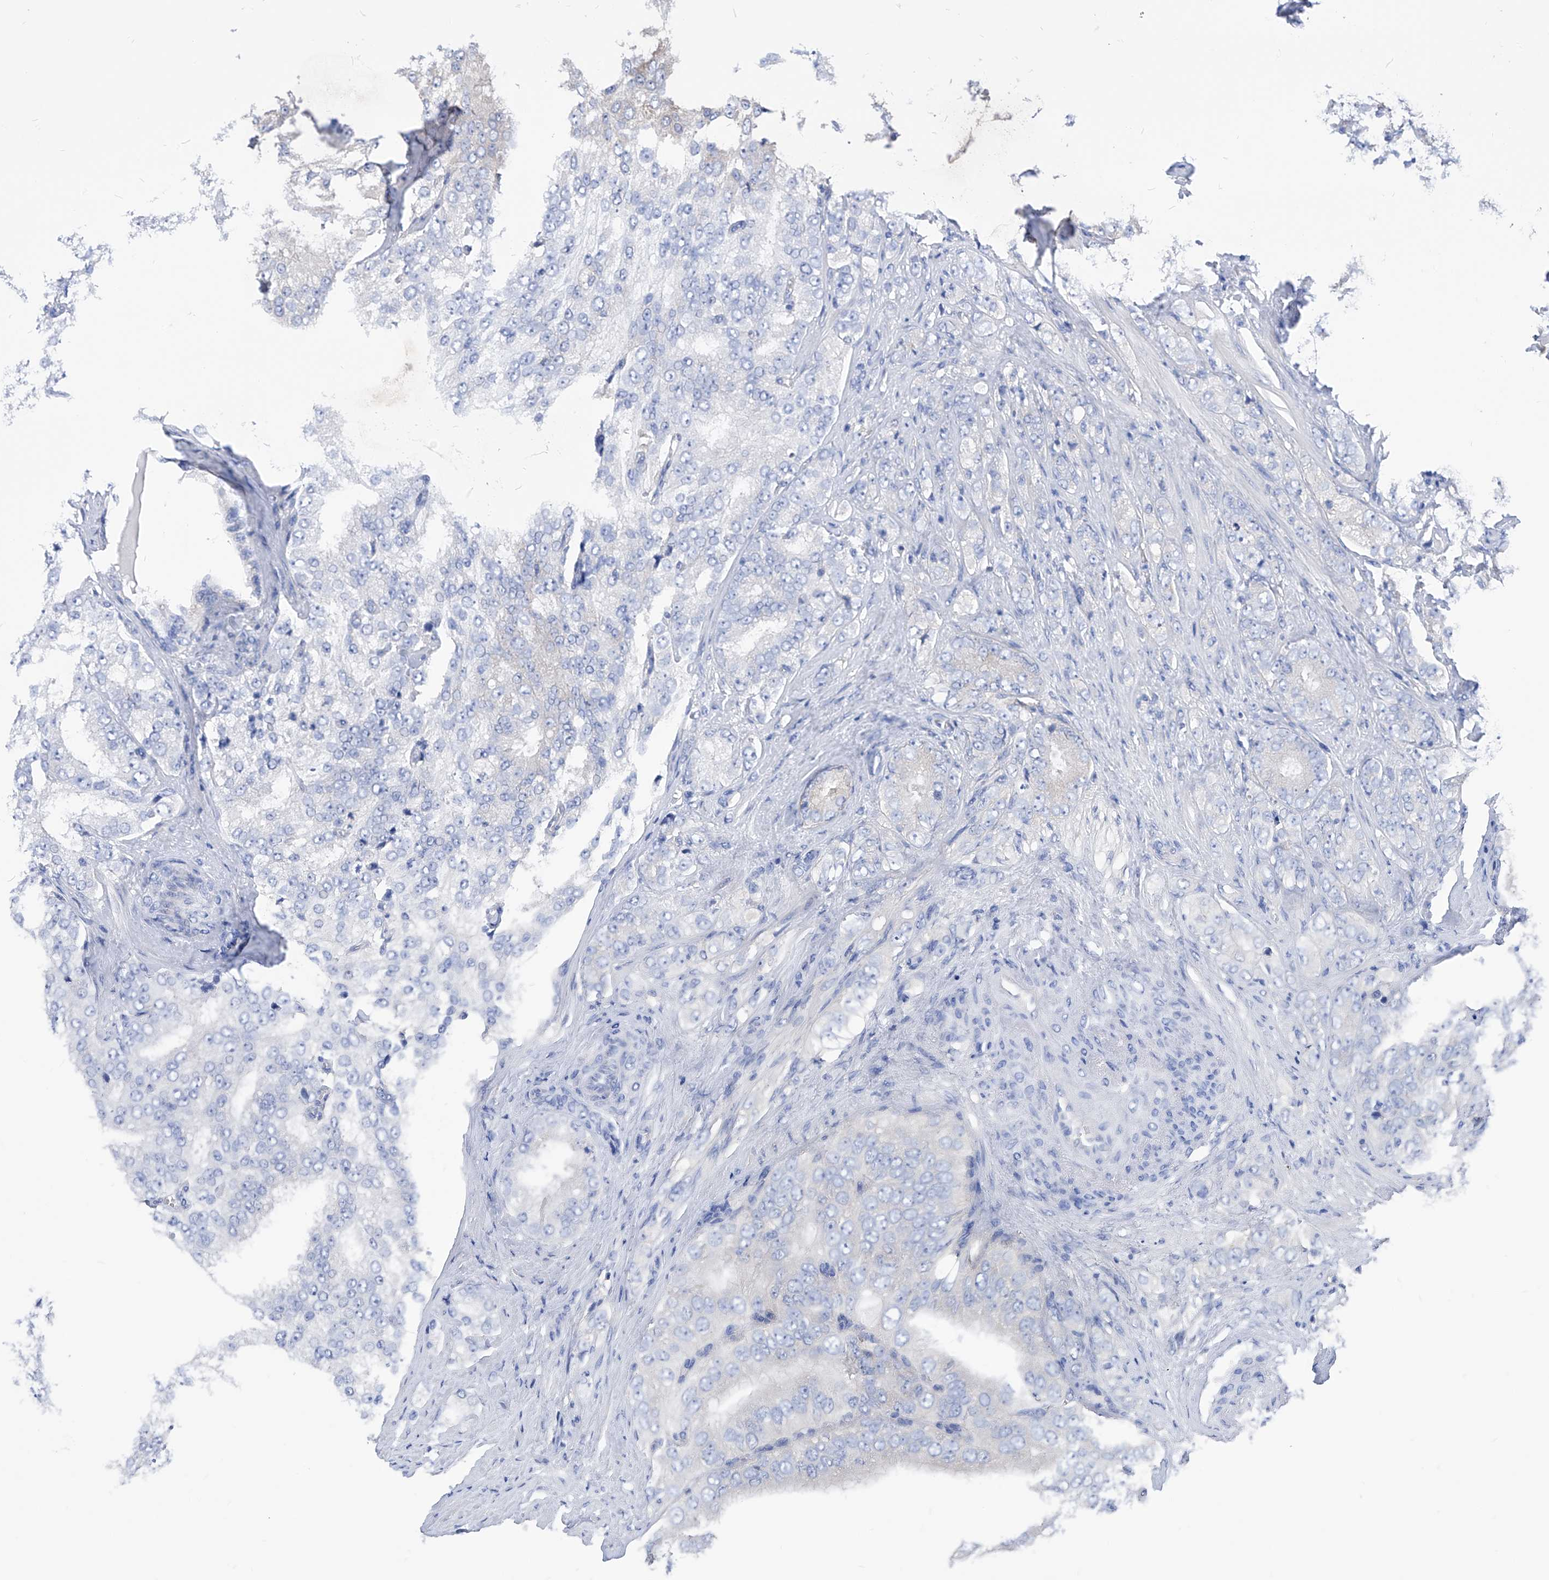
{"staining": {"intensity": "negative", "quantity": "none", "location": "none"}, "tissue": "prostate cancer", "cell_type": "Tumor cells", "image_type": "cancer", "snomed": [{"axis": "morphology", "description": "Adenocarcinoma, High grade"}, {"axis": "topography", "description": "Prostate"}], "caption": "DAB (3,3'-diaminobenzidine) immunohistochemical staining of human prostate high-grade adenocarcinoma reveals no significant positivity in tumor cells.", "gene": "XPNPEP1", "patient": {"sex": "male", "age": 58}}